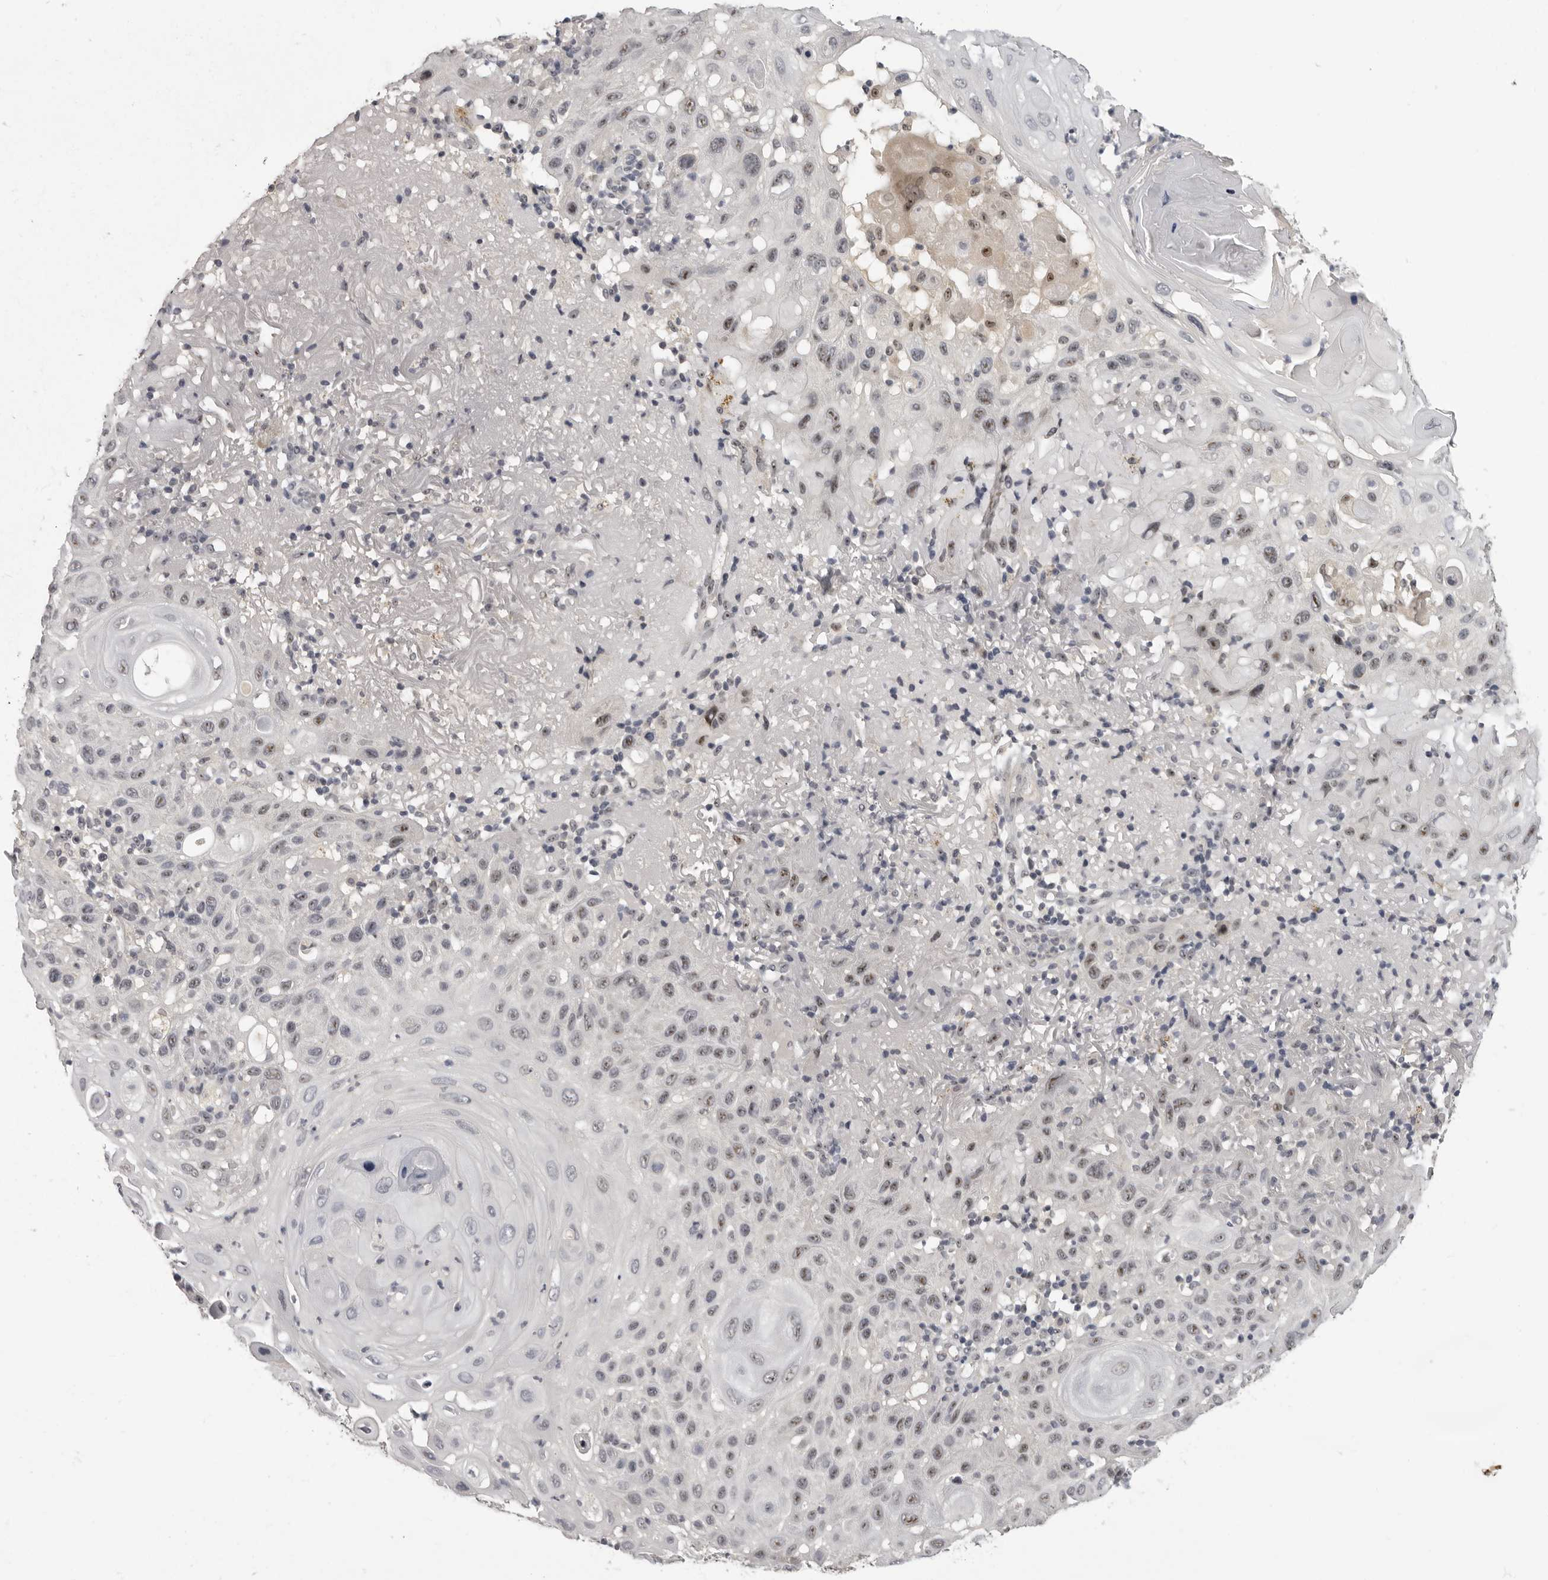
{"staining": {"intensity": "weak", "quantity": ">75%", "location": "nuclear"}, "tissue": "skin cancer", "cell_type": "Tumor cells", "image_type": "cancer", "snomed": [{"axis": "morphology", "description": "Normal tissue, NOS"}, {"axis": "morphology", "description": "Squamous cell carcinoma, NOS"}, {"axis": "topography", "description": "Skin"}], "caption": "Weak nuclear protein expression is identified in approximately >75% of tumor cells in skin squamous cell carcinoma.", "gene": "MRTO4", "patient": {"sex": "female", "age": 96}}